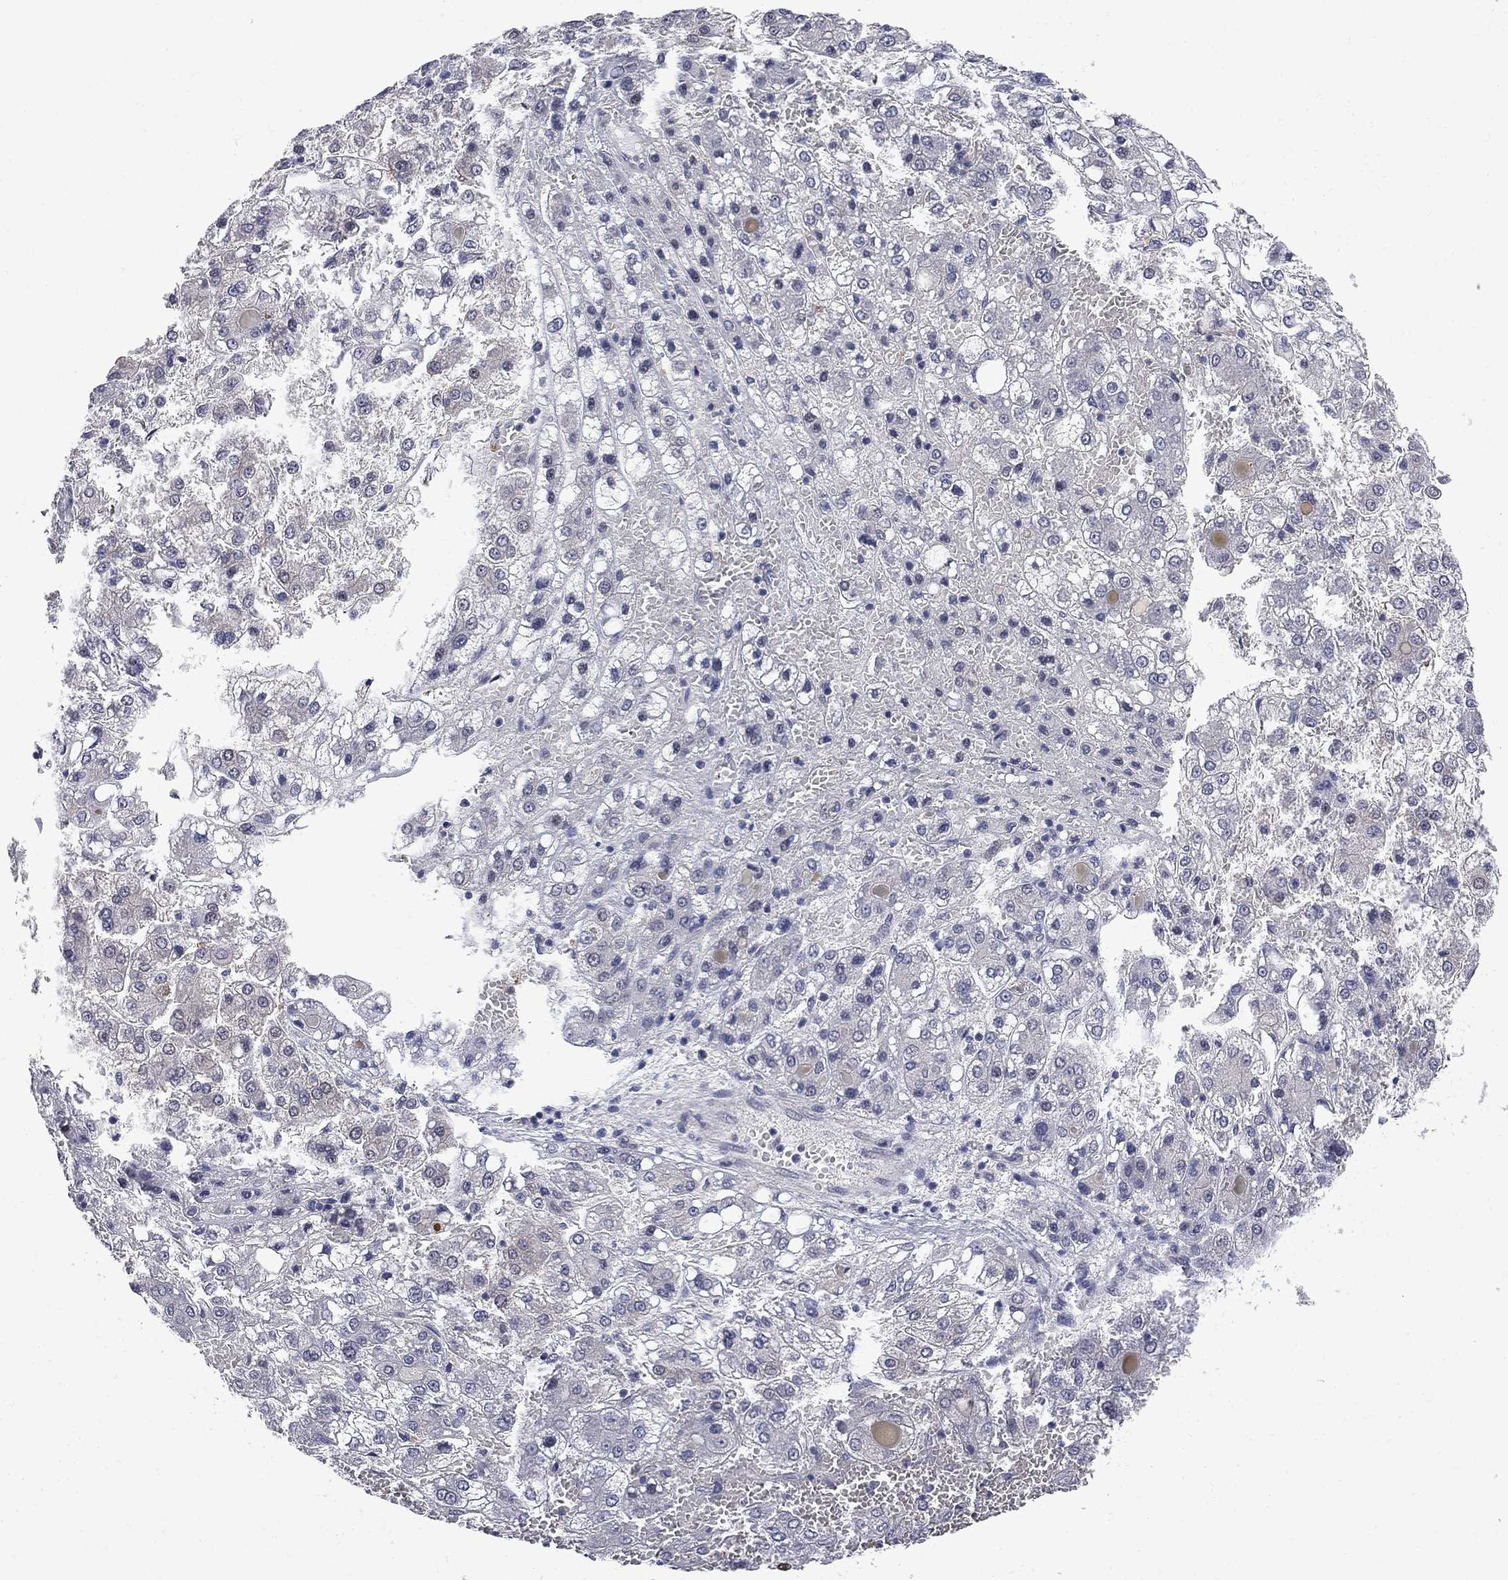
{"staining": {"intensity": "negative", "quantity": "none", "location": "none"}, "tissue": "liver cancer", "cell_type": "Tumor cells", "image_type": "cancer", "snomed": [{"axis": "morphology", "description": "Carcinoma, Hepatocellular, NOS"}, {"axis": "topography", "description": "Liver"}], "caption": "The immunohistochemistry photomicrograph has no significant staining in tumor cells of liver cancer tissue.", "gene": "GALNT8", "patient": {"sex": "male", "age": 73}}